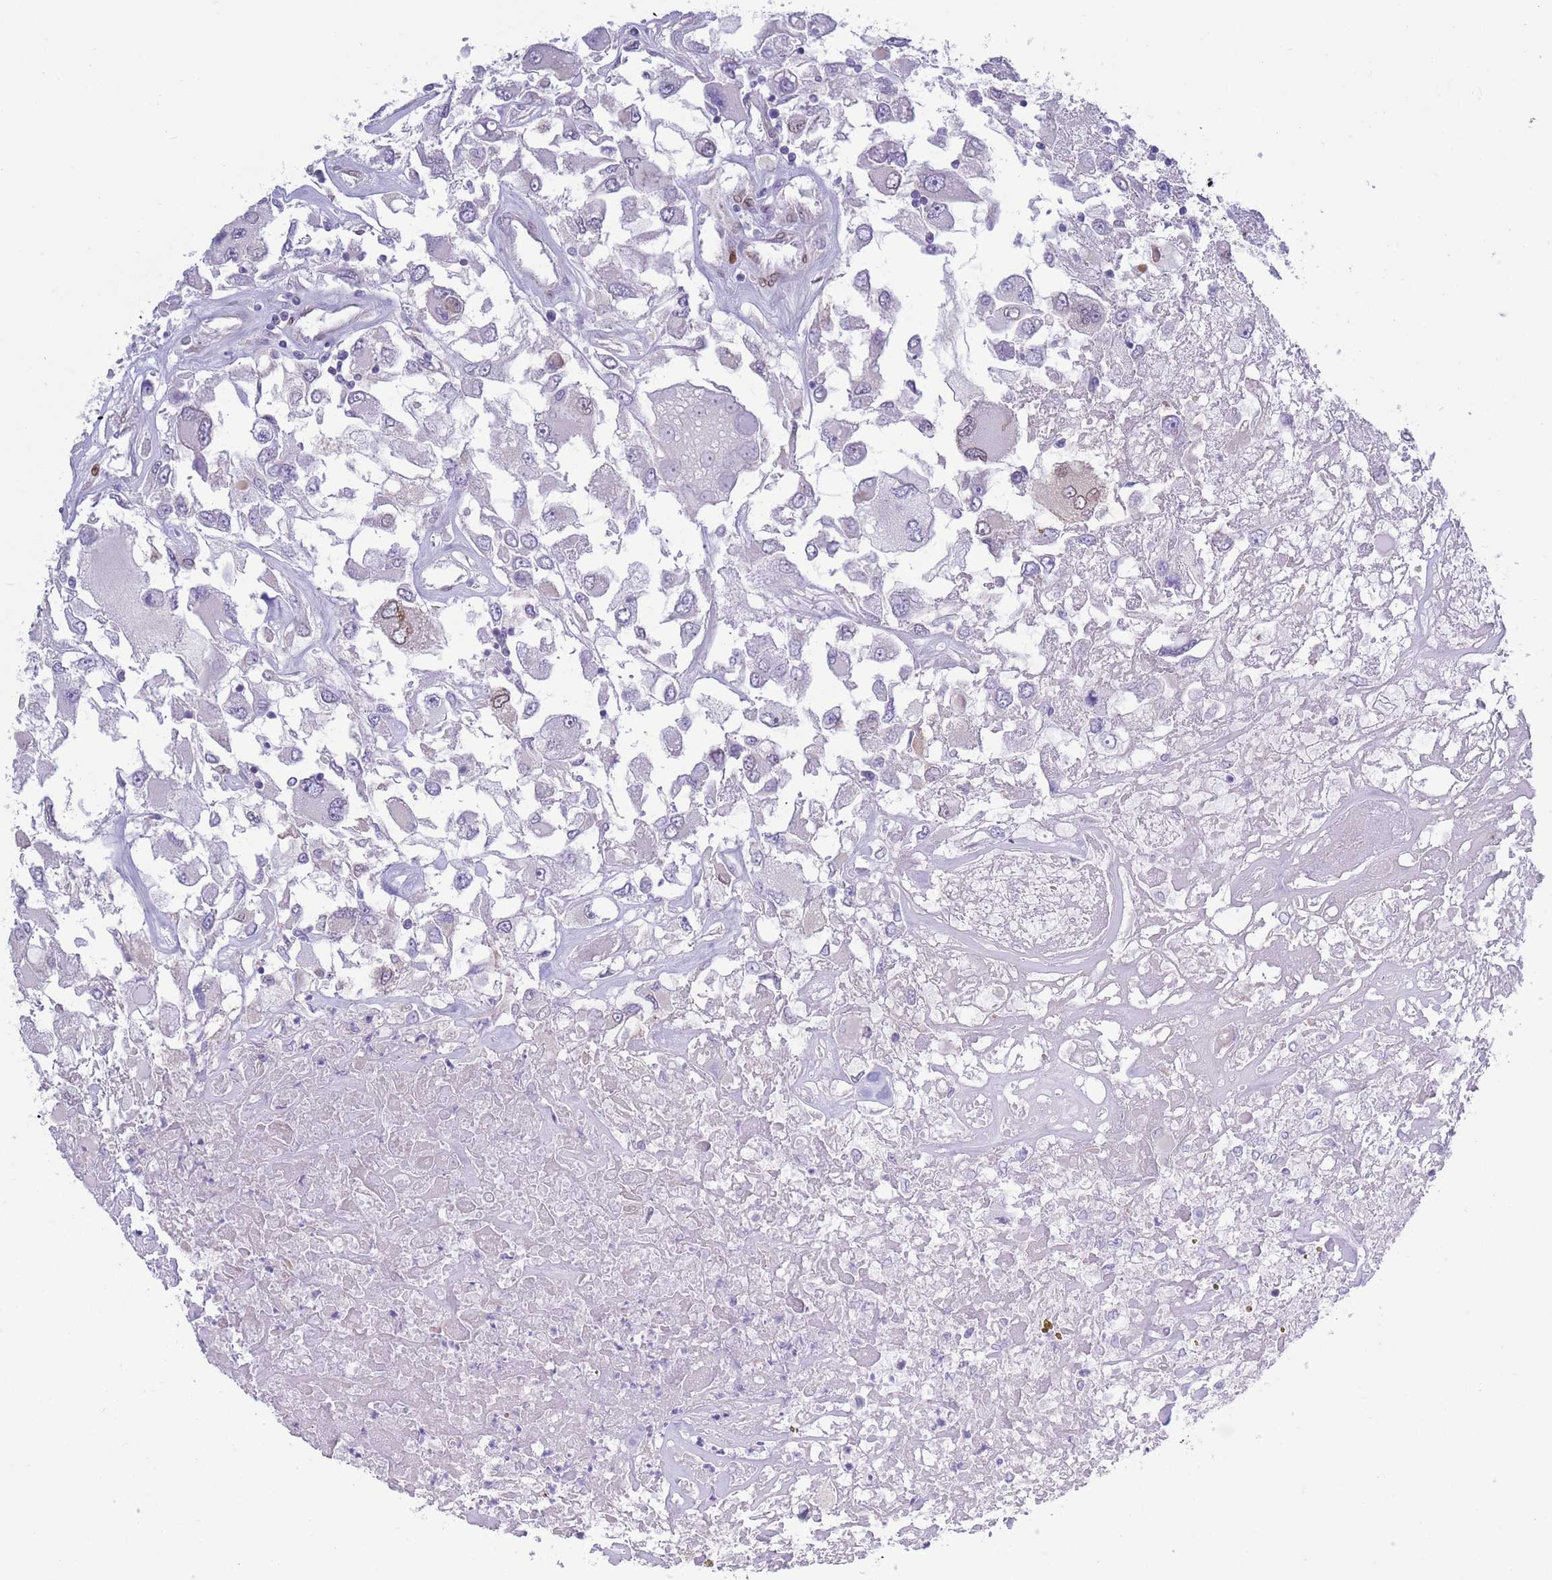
{"staining": {"intensity": "weak", "quantity": "<25%", "location": "cytoplasmic/membranous"}, "tissue": "renal cancer", "cell_type": "Tumor cells", "image_type": "cancer", "snomed": [{"axis": "morphology", "description": "Adenocarcinoma, NOS"}, {"axis": "topography", "description": "Kidney"}], "caption": "Tumor cells show no significant protein positivity in renal cancer (adenocarcinoma).", "gene": "PDHA1", "patient": {"sex": "female", "age": 52}}